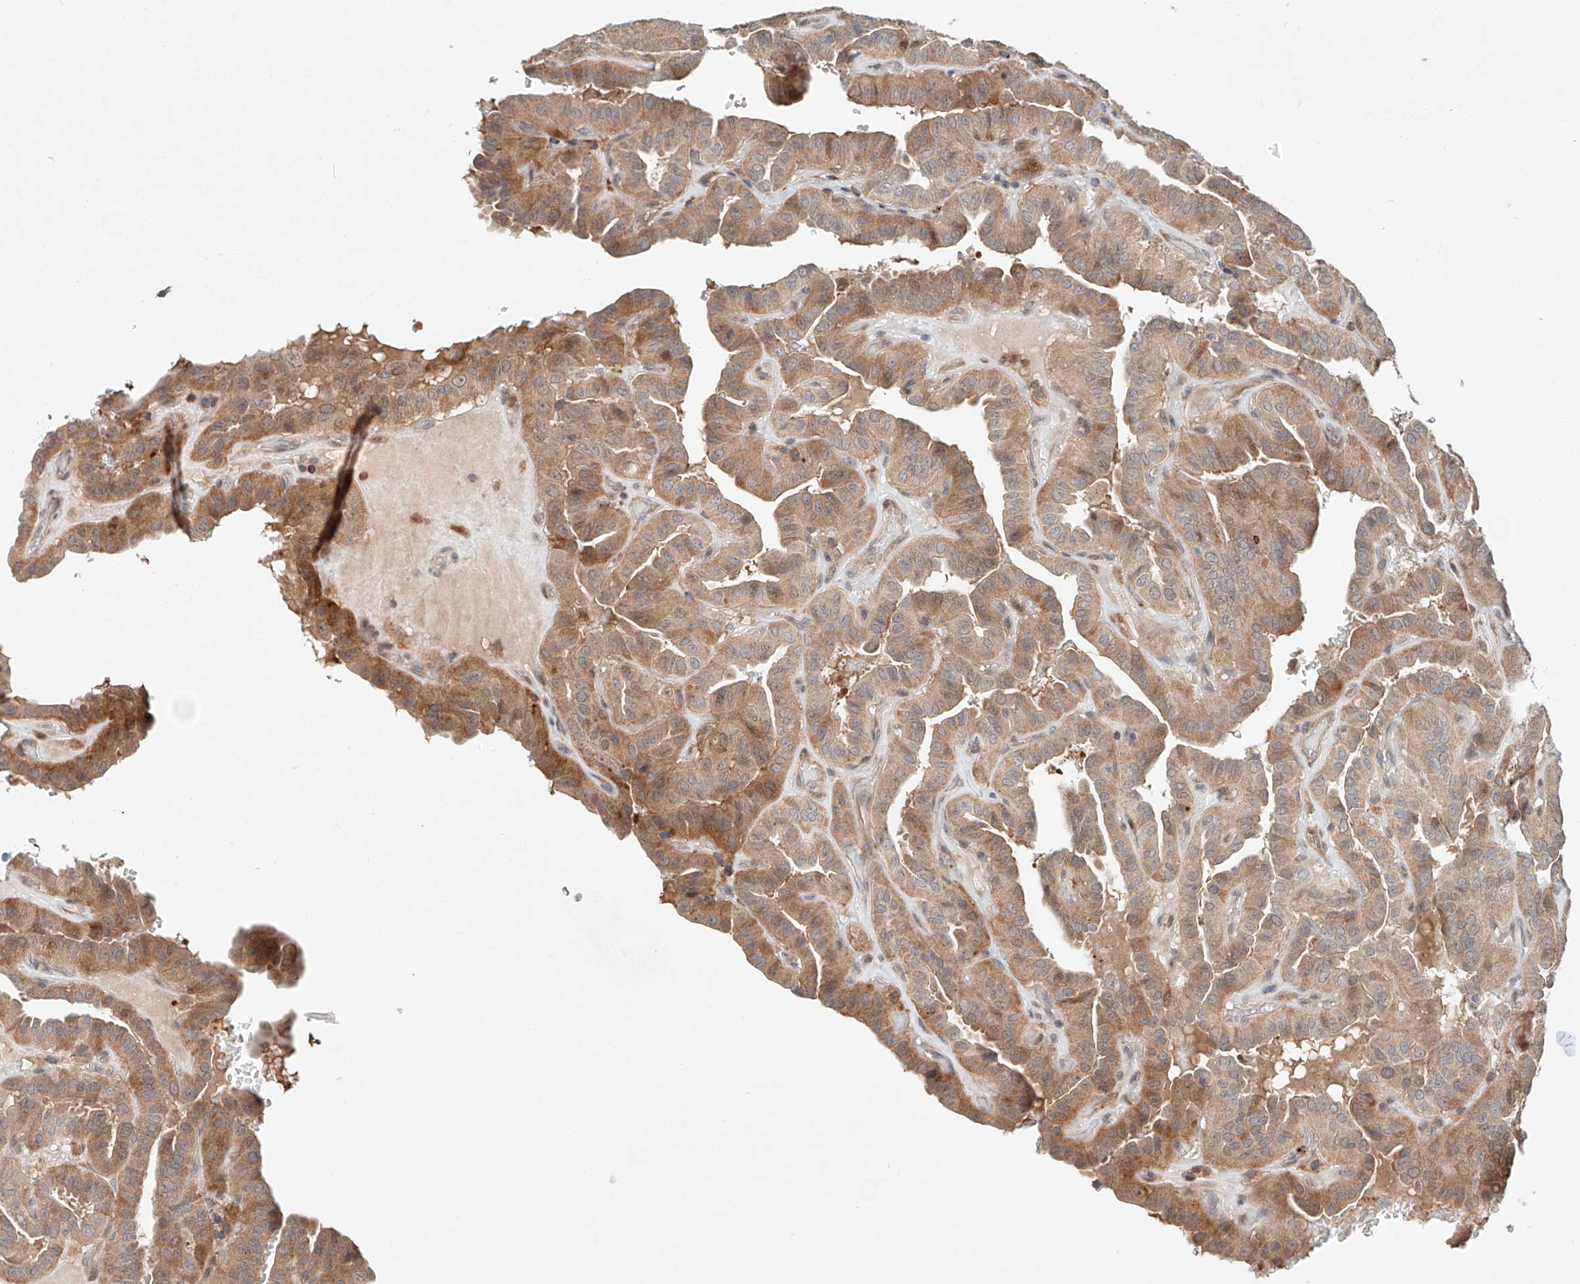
{"staining": {"intensity": "moderate", "quantity": ">75%", "location": "cytoplasmic/membranous"}, "tissue": "thyroid cancer", "cell_type": "Tumor cells", "image_type": "cancer", "snomed": [{"axis": "morphology", "description": "Papillary adenocarcinoma, NOS"}, {"axis": "topography", "description": "Thyroid gland"}], "caption": "Brown immunohistochemical staining in human papillary adenocarcinoma (thyroid) exhibits moderate cytoplasmic/membranous positivity in approximately >75% of tumor cells. (IHC, brightfield microscopy, high magnification).", "gene": "RUSC1", "patient": {"sex": "male", "age": 77}}